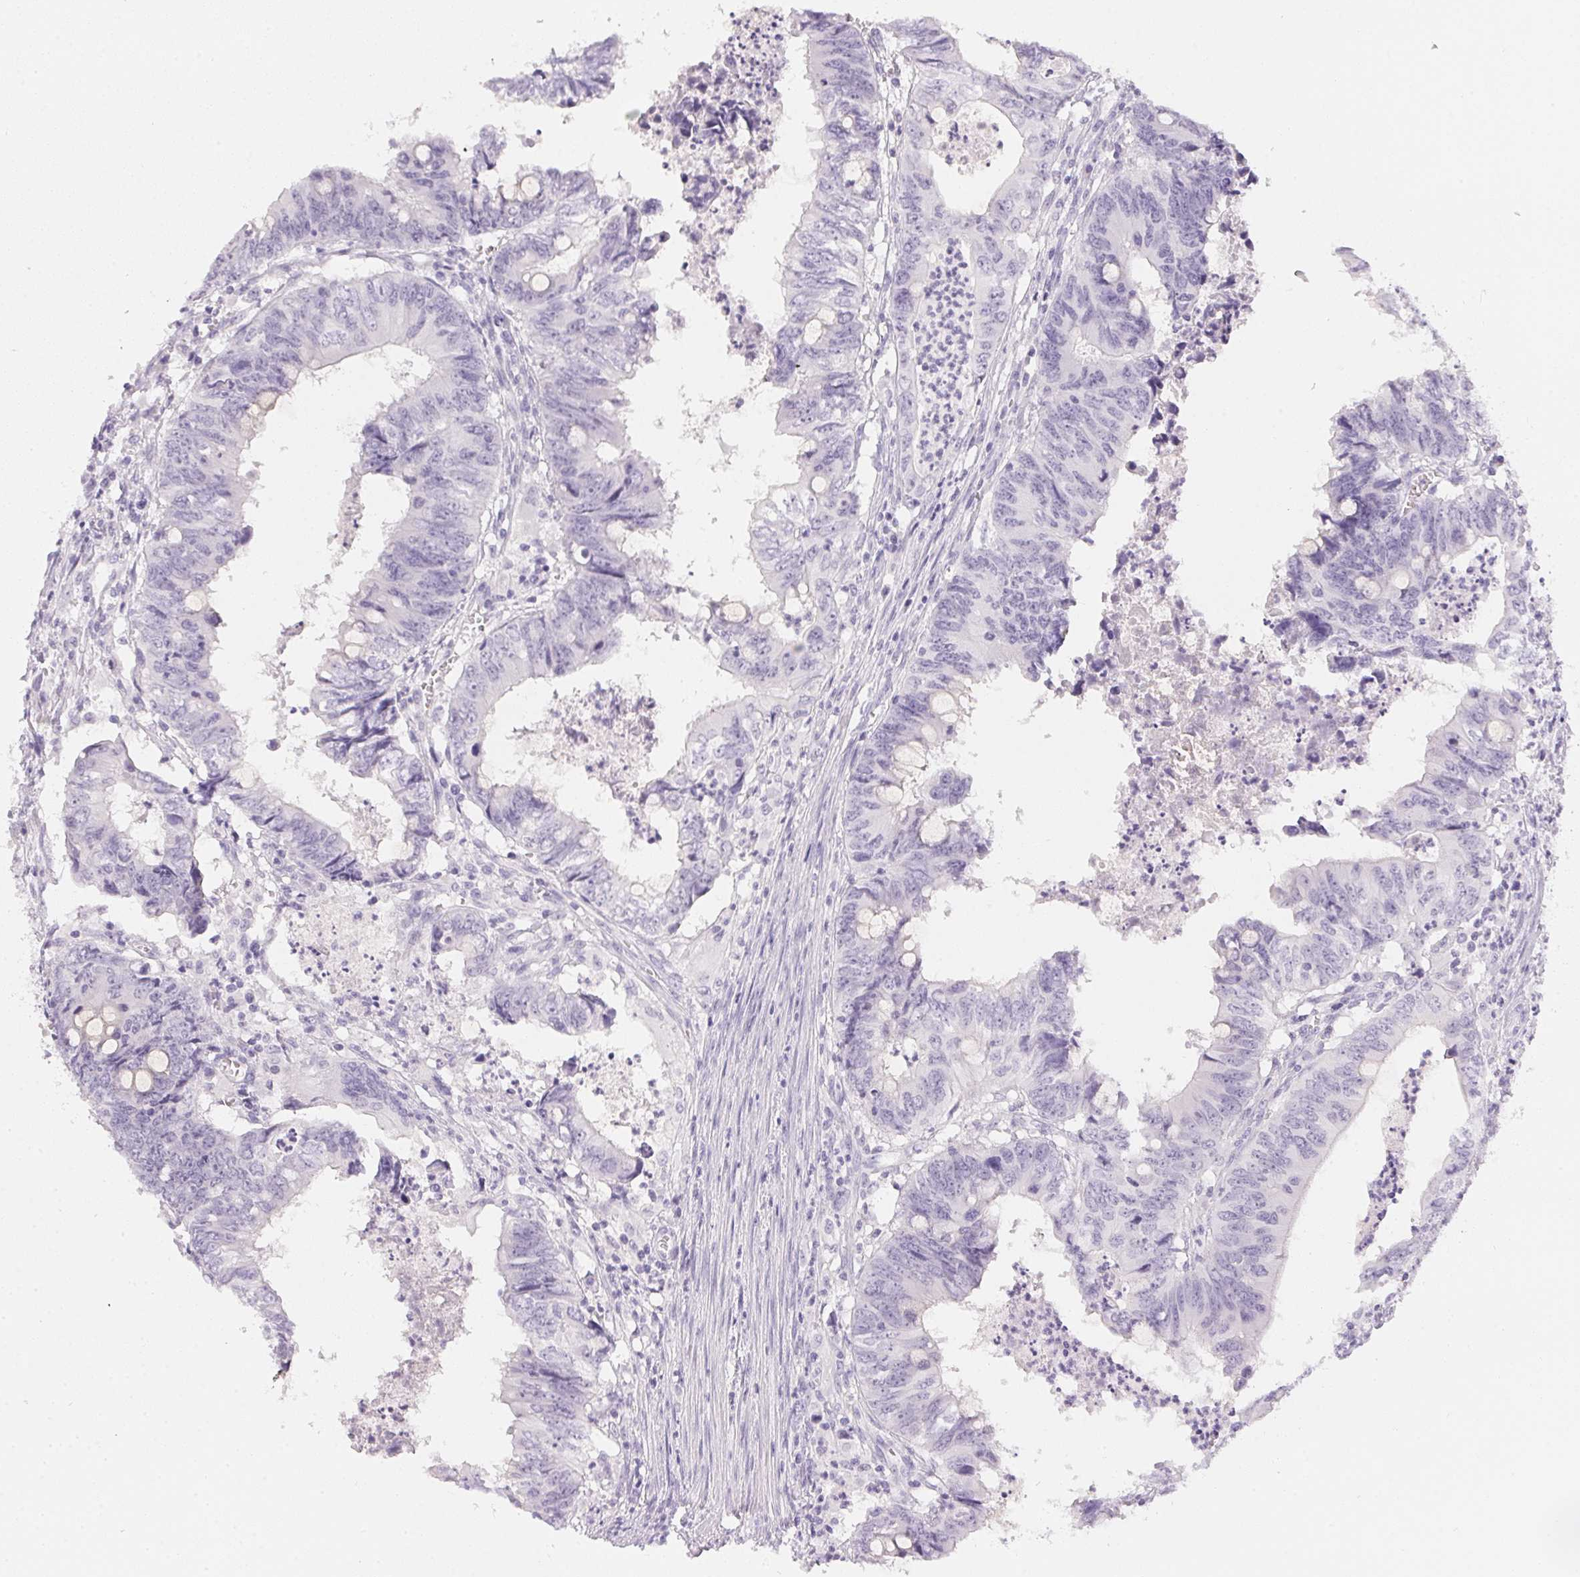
{"staining": {"intensity": "negative", "quantity": "none", "location": "none"}, "tissue": "colorectal cancer", "cell_type": "Tumor cells", "image_type": "cancer", "snomed": [{"axis": "morphology", "description": "Adenocarcinoma, NOS"}, {"axis": "topography", "description": "Colon"}], "caption": "This is an immunohistochemistry image of colorectal adenocarcinoma. There is no expression in tumor cells.", "gene": "PPY", "patient": {"sex": "female", "age": 82}}